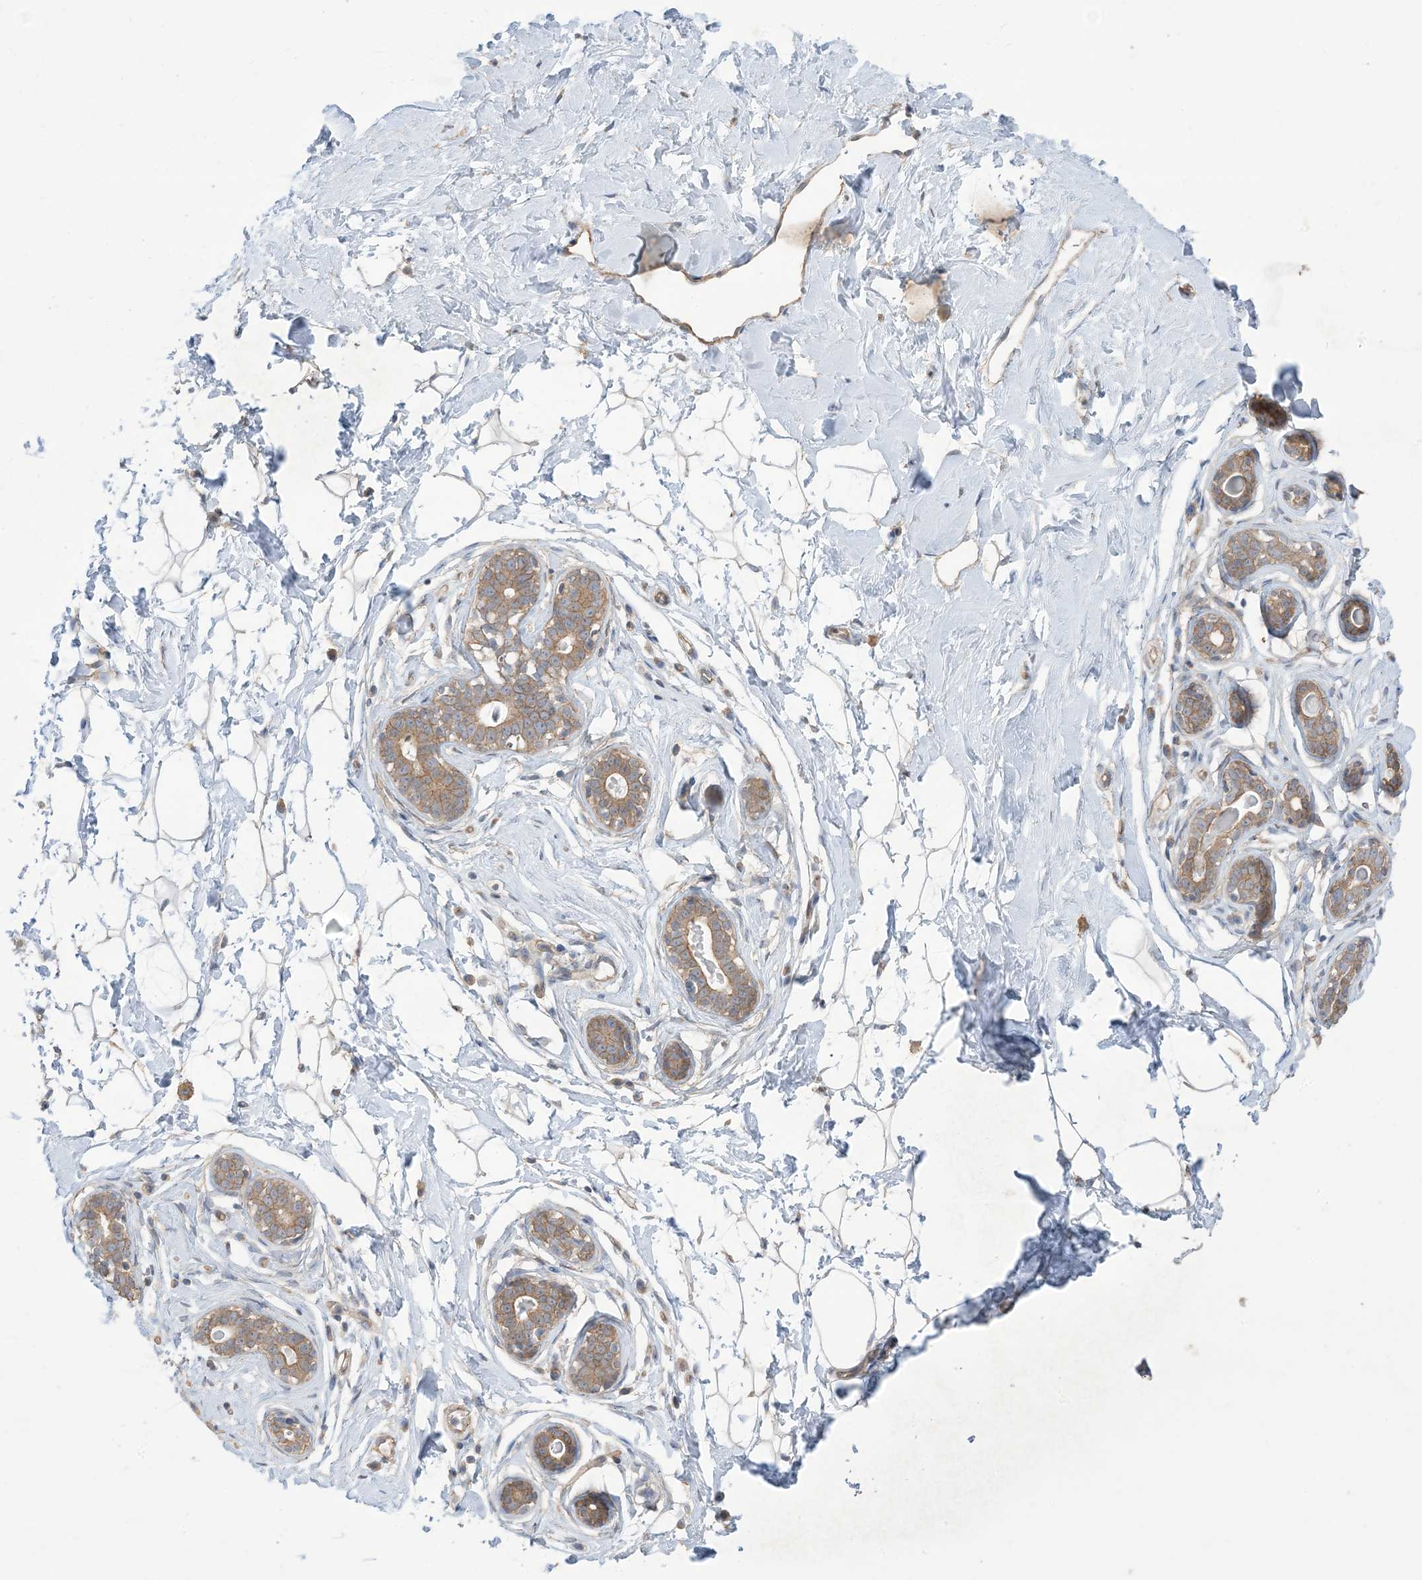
{"staining": {"intensity": "negative", "quantity": "none", "location": "none"}, "tissue": "breast", "cell_type": "Adipocytes", "image_type": "normal", "snomed": [{"axis": "morphology", "description": "Normal tissue, NOS"}, {"axis": "morphology", "description": "Adenoma, NOS"}, {"axis": "topography", "description": "Breast"}], "caption": "Image shows no protein positivity in adipocytes of unremarkable breast. Nuclei are stained in blue.", "gene": "CCNY", "patient": {"sex": "female", "age": 23}}